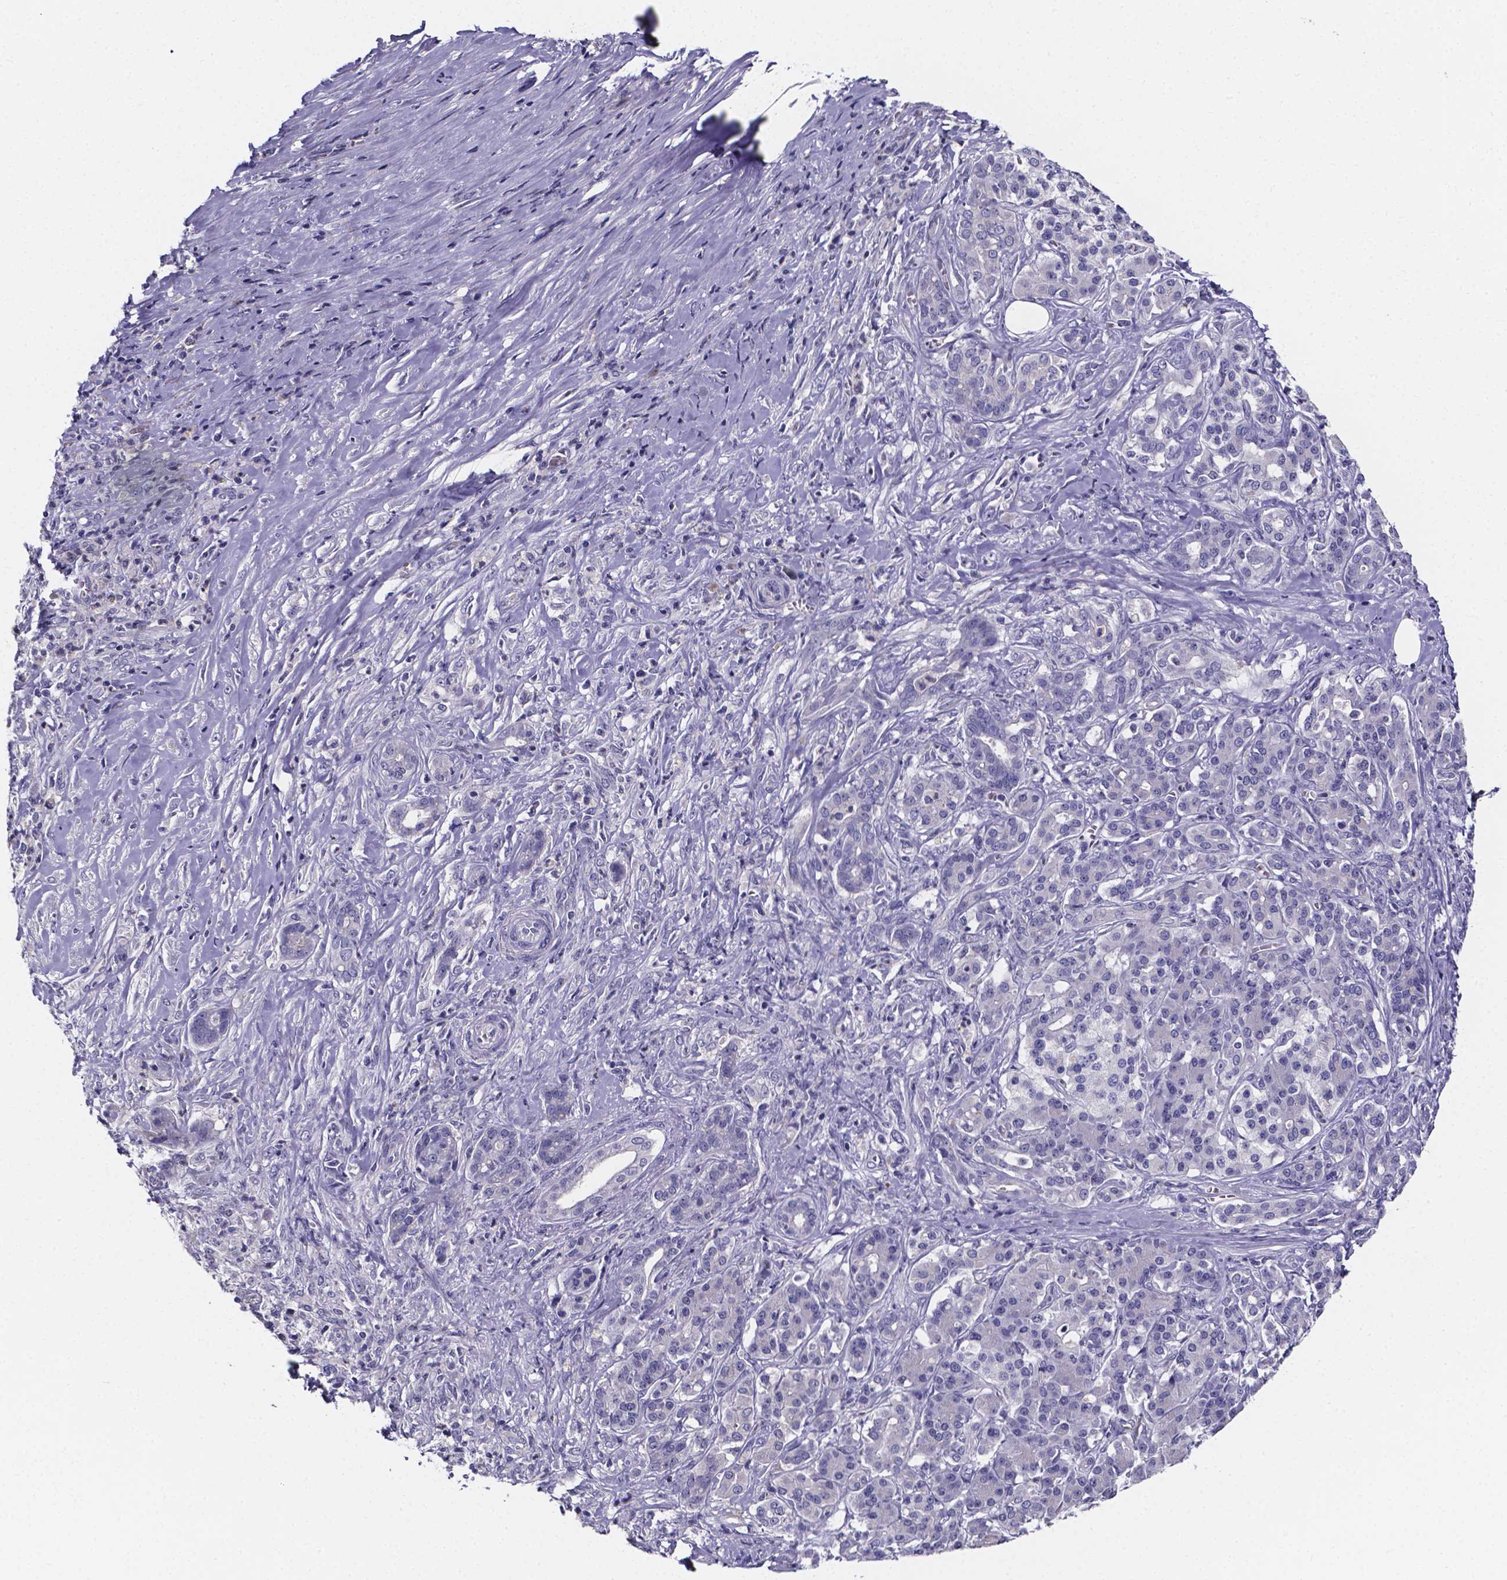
{"staining": {"intensity": "negative", "quantity": "none", "location": "none"}, "tissue": "pancreatic cancer", "cell_type": "Tumor cells", "image_type": "cancer", "snomed": [{"axis": "morphology", "description": "Normal tissue, NOS"}, {"axis": "morphology", "description": "Inflammation, NOS"}, {"axis": "morphology", "description": "Adenocarcinoma, NOS"}, {"axis": "topography", "description": "Pancreas"}], "caption": "This photomicrograph is of pancreatic cancer stained with IHC to label a protein in brown with the nuclei are counter-stained blue. There is no positivity in tumor cells.", "gene": "IZUMO1", "patient": {"sex": "male", "age": 57}}